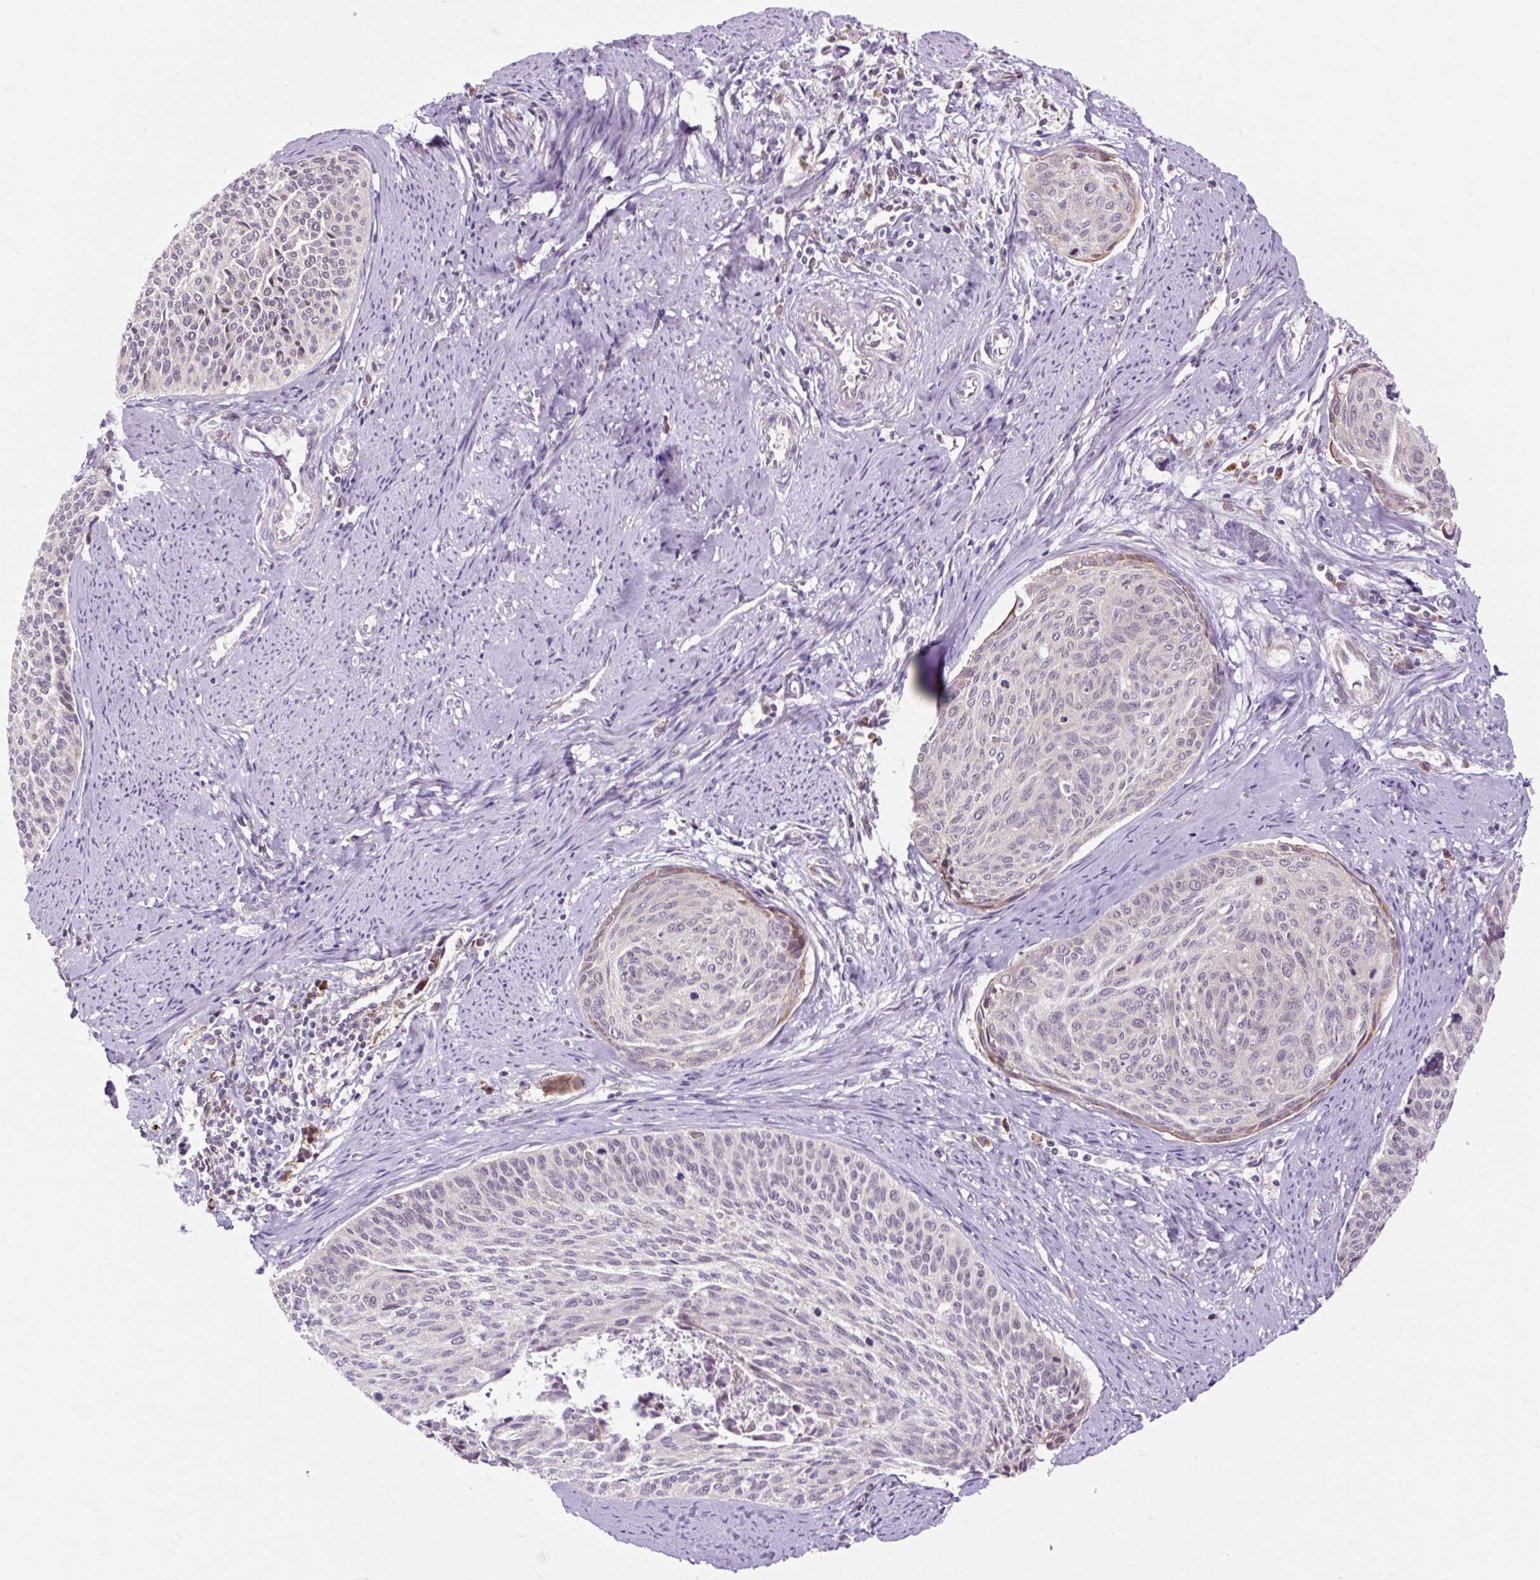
{"staining": {"intensity": "moderate", "quantity": "<25%", "location": "nuclear"}, "tissue": "cervical cancer", "cell_type": "Tumor cells", "image_type": "cancer", "snomed": [{"axis": "morphology", "description": "Squamous cell carcinoma, NOS"}, {"axis": "topography", "description": "Cervix"}], "caption": "High-power microscopy captured an immunohistochemistry (IHC) micrograph of cervical cancer, revealing moderate nuclear staining in about <25% of tumor cells.", "gene": "GEMIN2", "patient": {"sex": "female", "age": 55}}